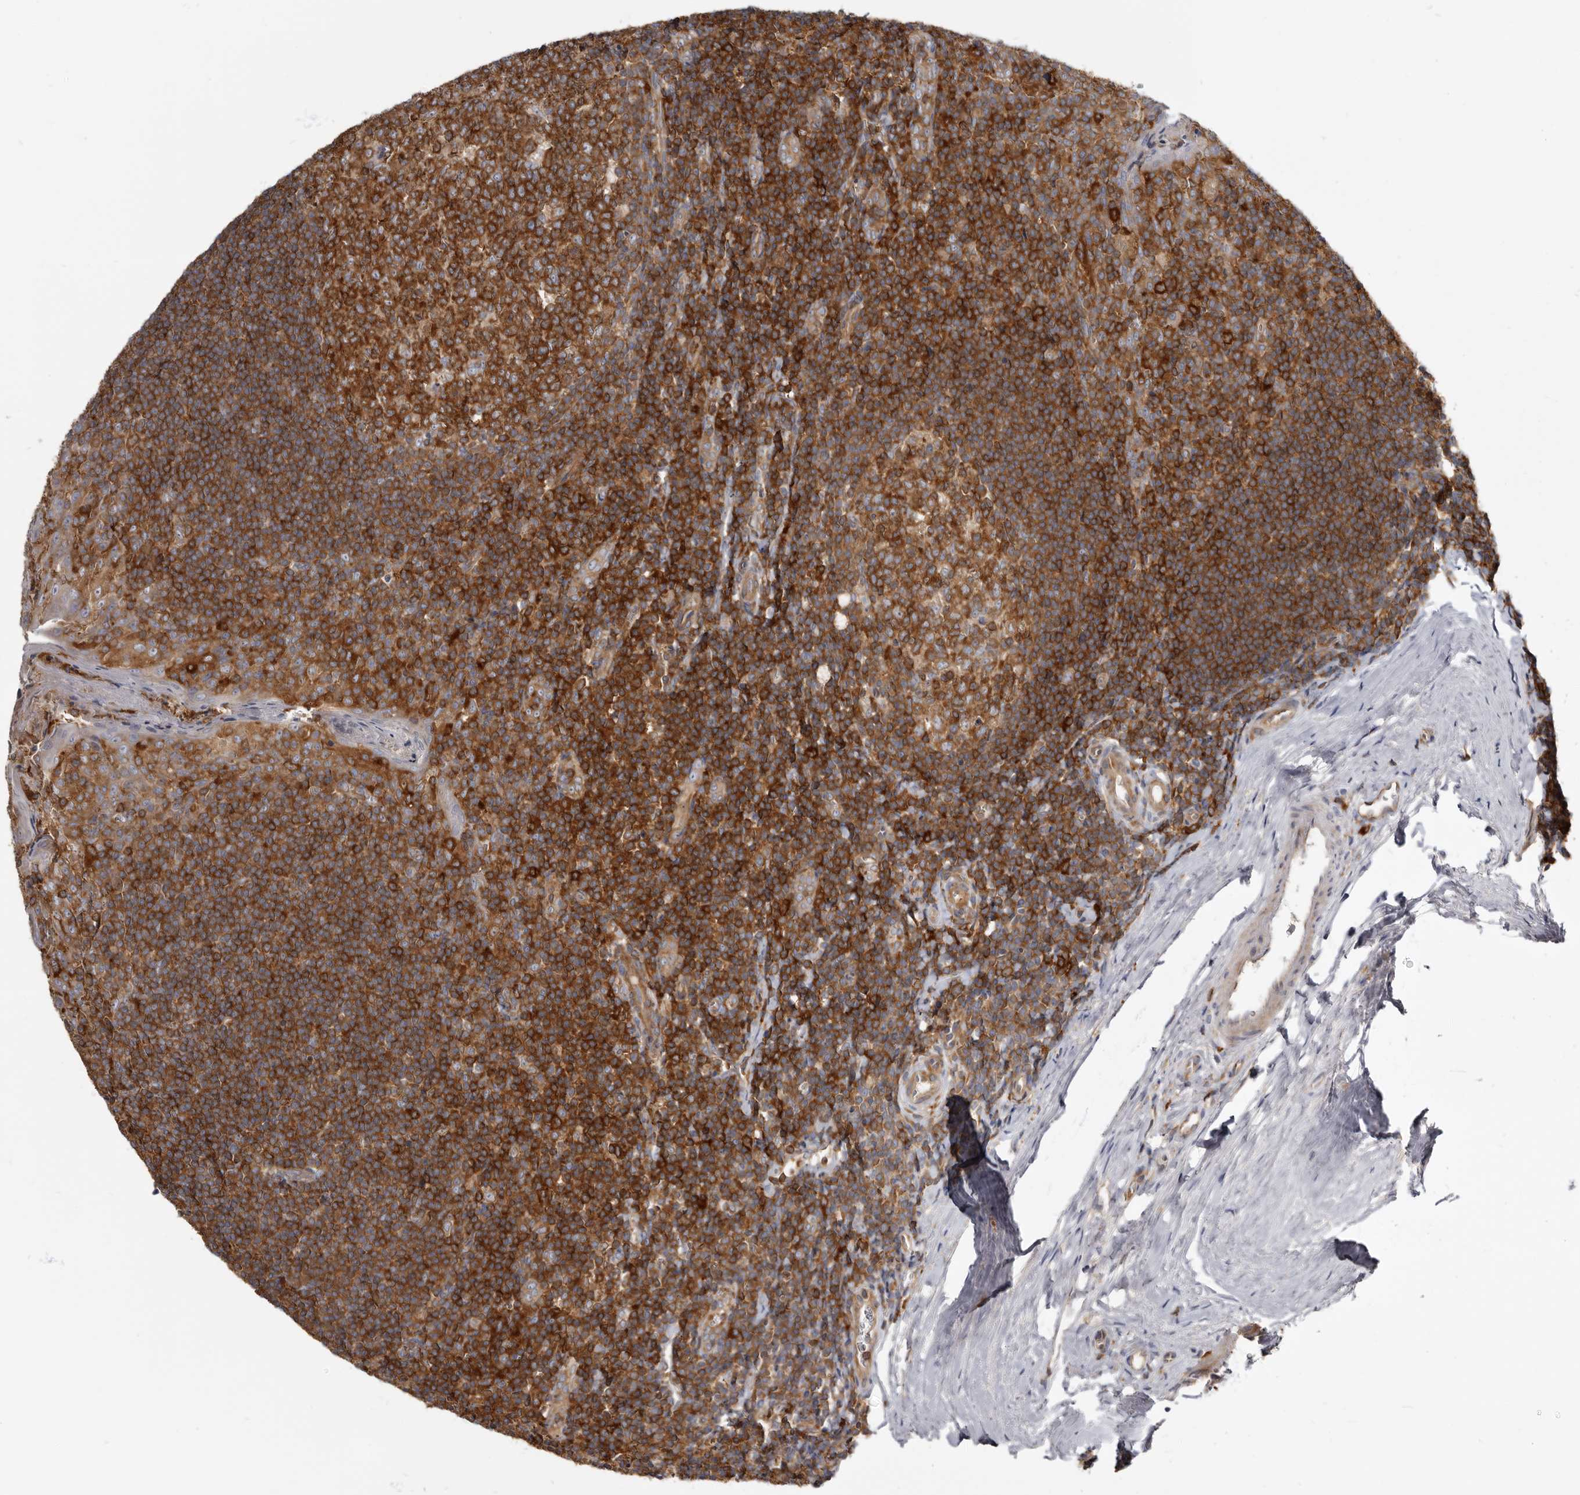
{"staining": {"intensity": "strong", "quantity": ">75%", "location": "cytoplasmic/membranous"}, "tissue": "tonsil", "cell_type": "Germinal center cells", "image_type": "normal", "snomed": [{"axis": "morphology", "description": "Normal tissue, NOS"}, {"axis": "topography", "description": "Tonsil"}], "caption": "Brown immunohistochemical staining in unremarkable human tonsil shows strong cytoplasmic/membranous staining in approximately >75% of germinal center cells.", "gene": "CBL", "patient": {"sex": "male", "age": 27}}